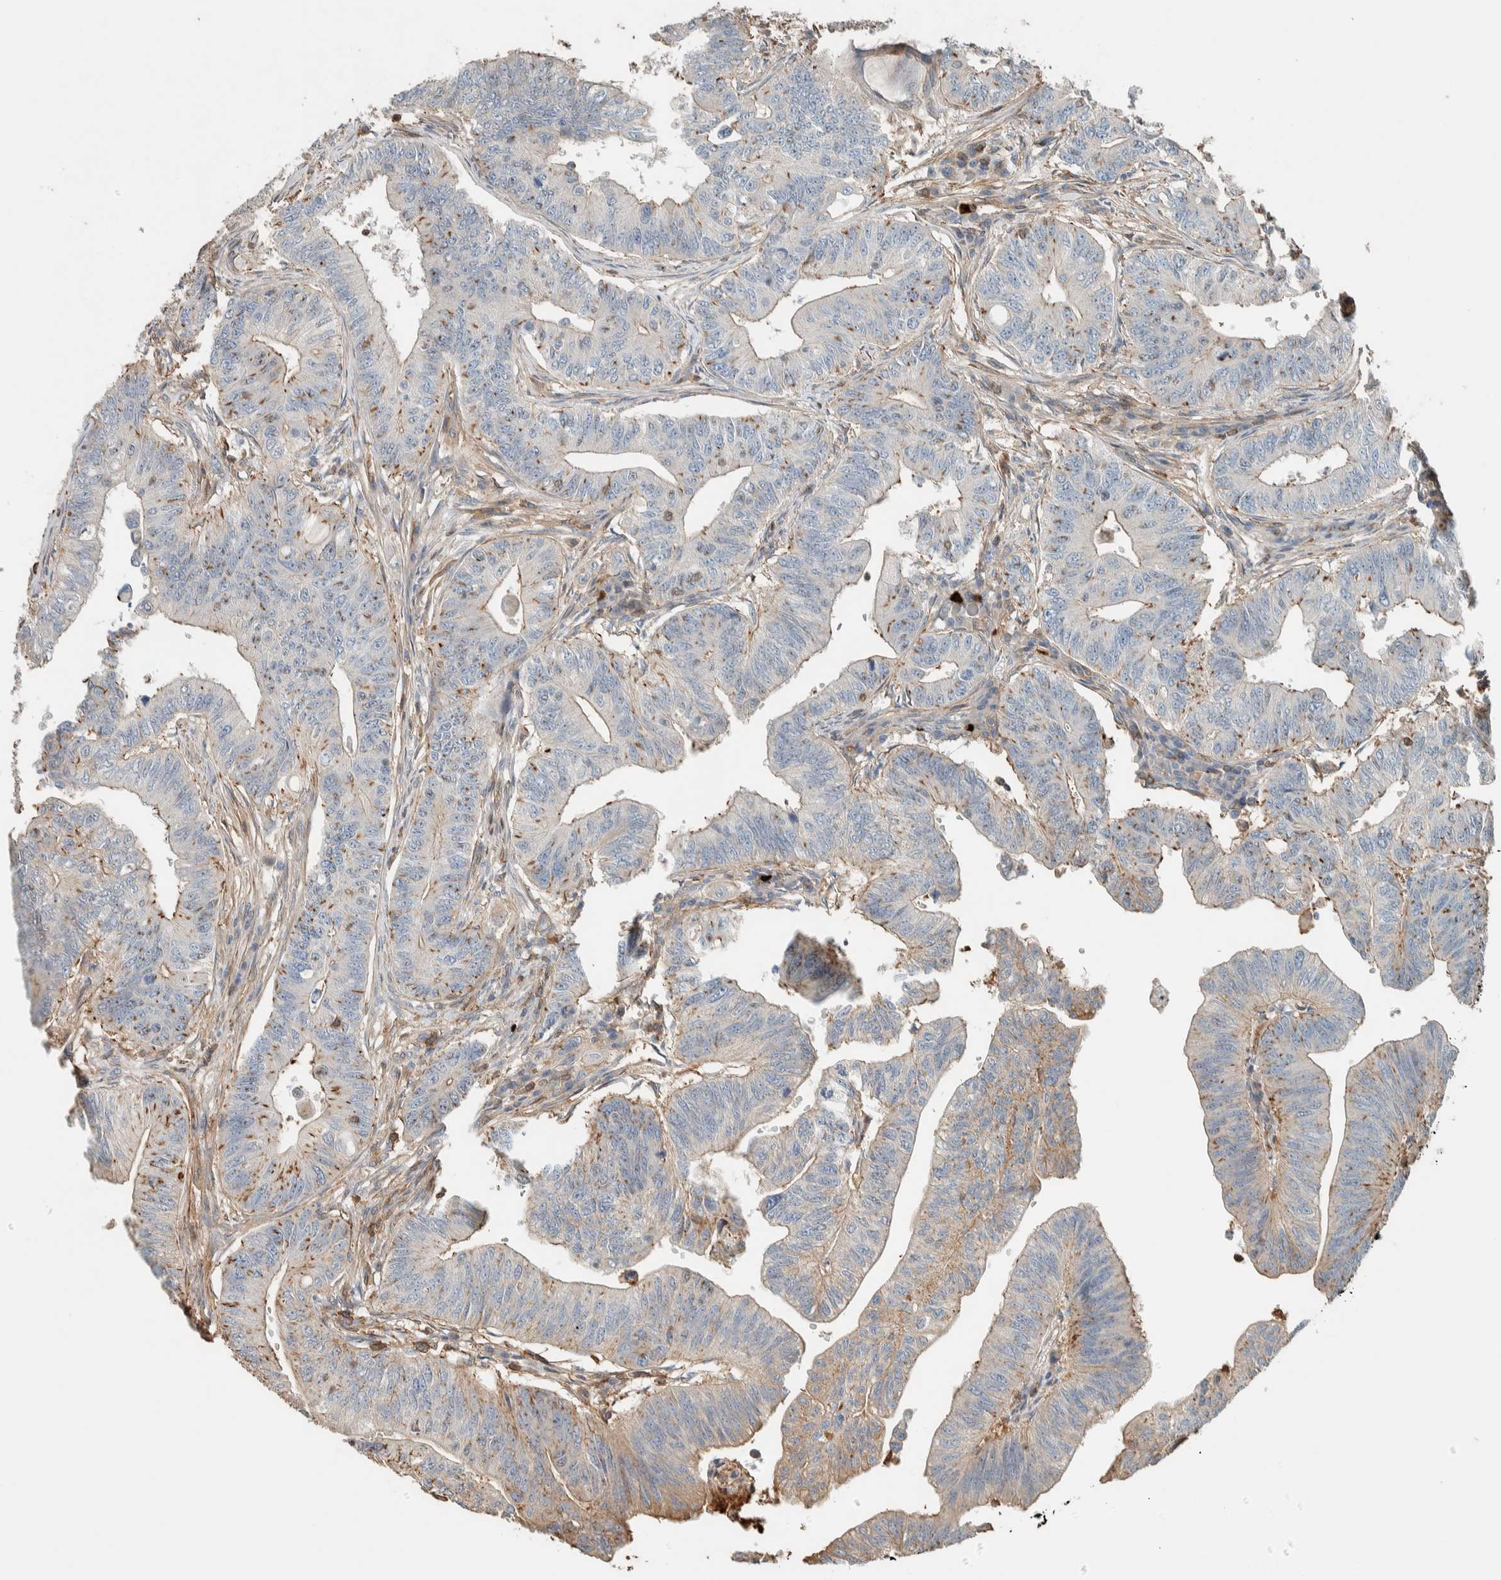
{"staining": {"intensity": "weak", "quantity": "<25%", "location": "cytoplasmic/membranous"}, "tissue": "colorectal cancer", "cell_type": "Tumor cells", "image_type": "cancer", "snomed": [{"axis": "morphology", "description": "Adenoma, NOS"}, {"axis": "morphology", "description": "Adenocarcinoma, NOS"}, {"axis": "topography", "description": "Colon"}], "caption": "Tumor cells show no significant protein expression in colorectal adenoma.", "gene": "CTBP2", "patient": {"sex": "male", "age": 79}}